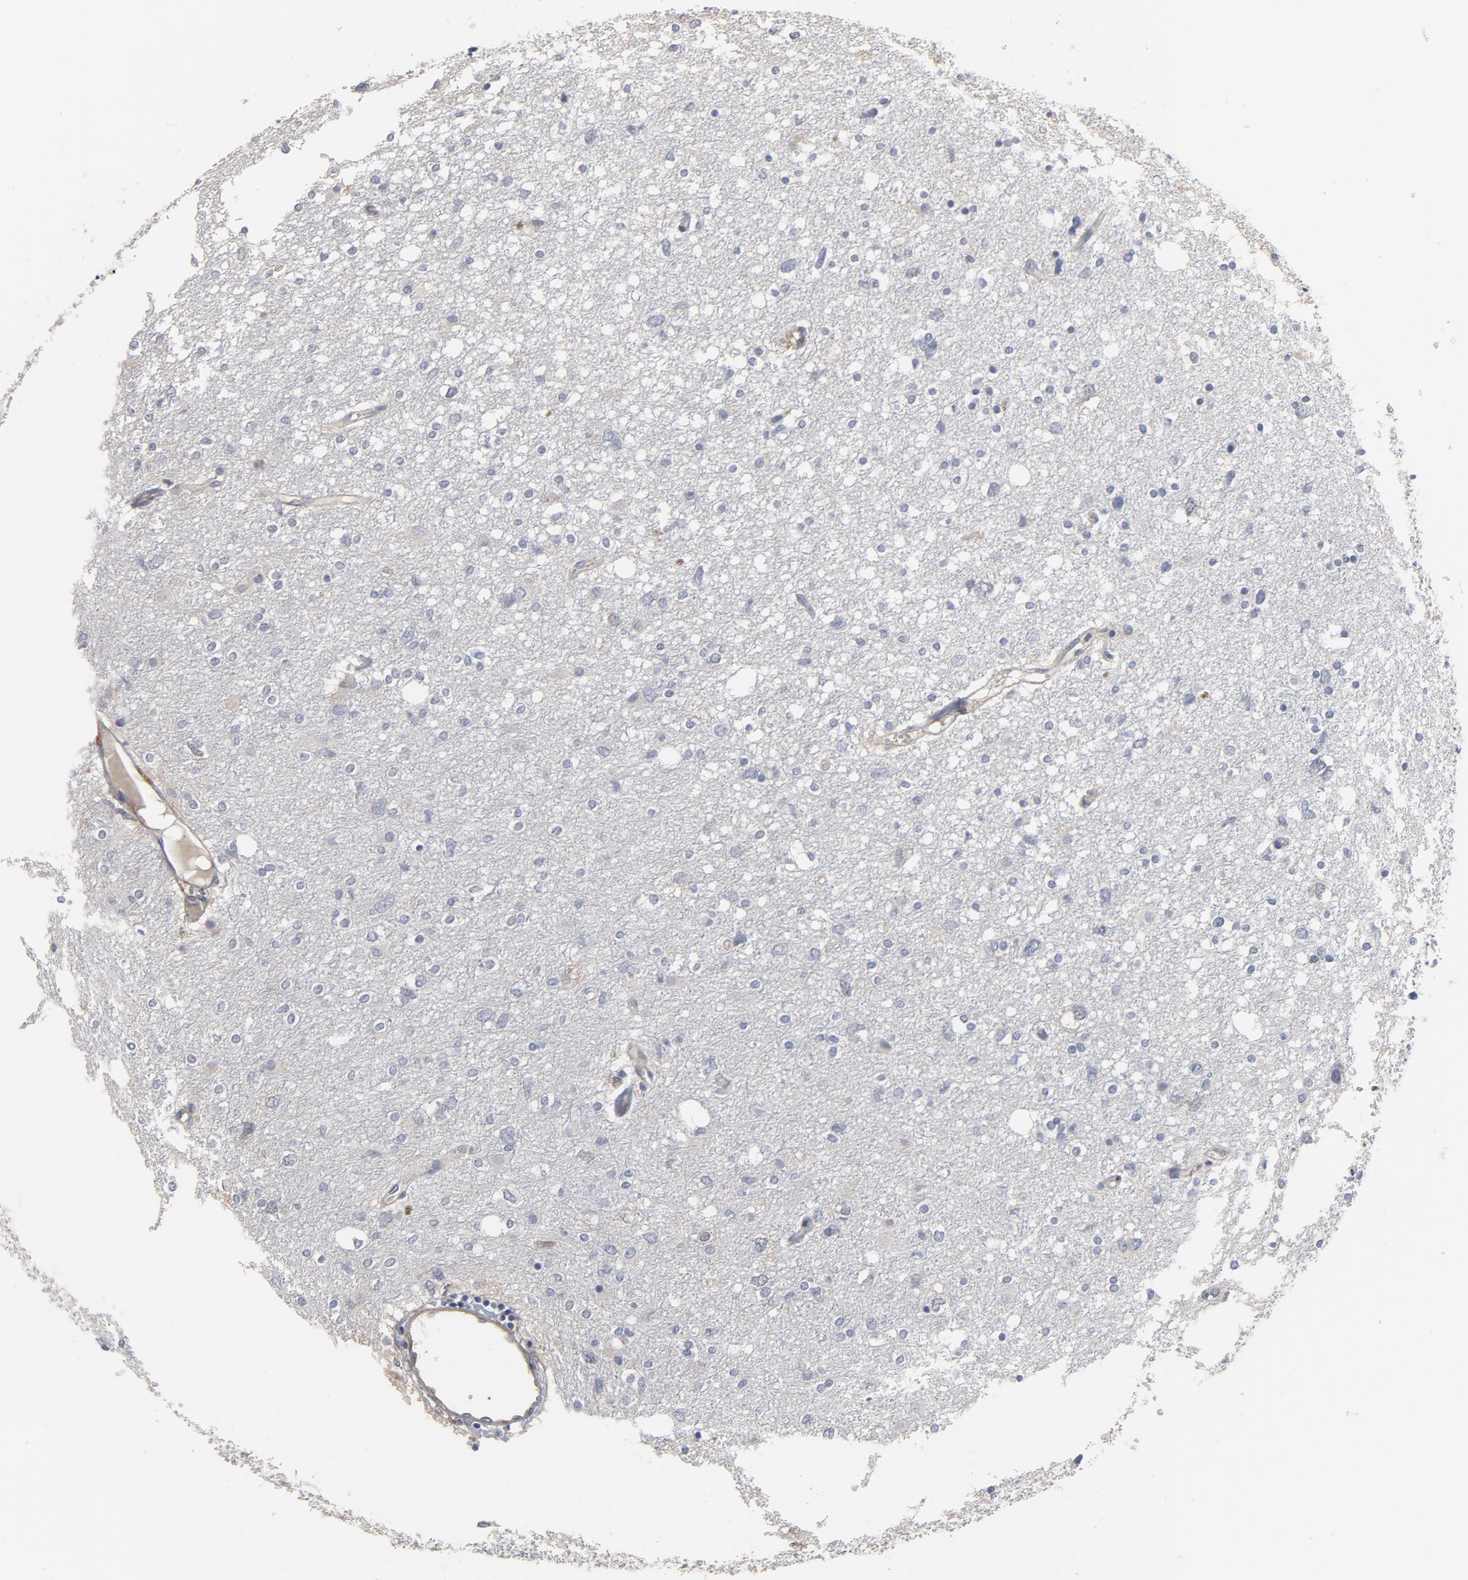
{"staining": {"intensity": "negative", "quantity": "none", "location": "none"}, "tissue": "glioma", "cell_type": "Tumor cells", "image_type": "cancer", "snomed": [{"axis": "morphology", "description": "Glioma, malignant, High grade"}, {"axis": "topography", "description": "Brain"}], "caption": "Tumor cells are negative for brown protein staining in malignant glioma (high-grade).", "gene": "KDR", "patient": {"sex": "female", "age": 59}}